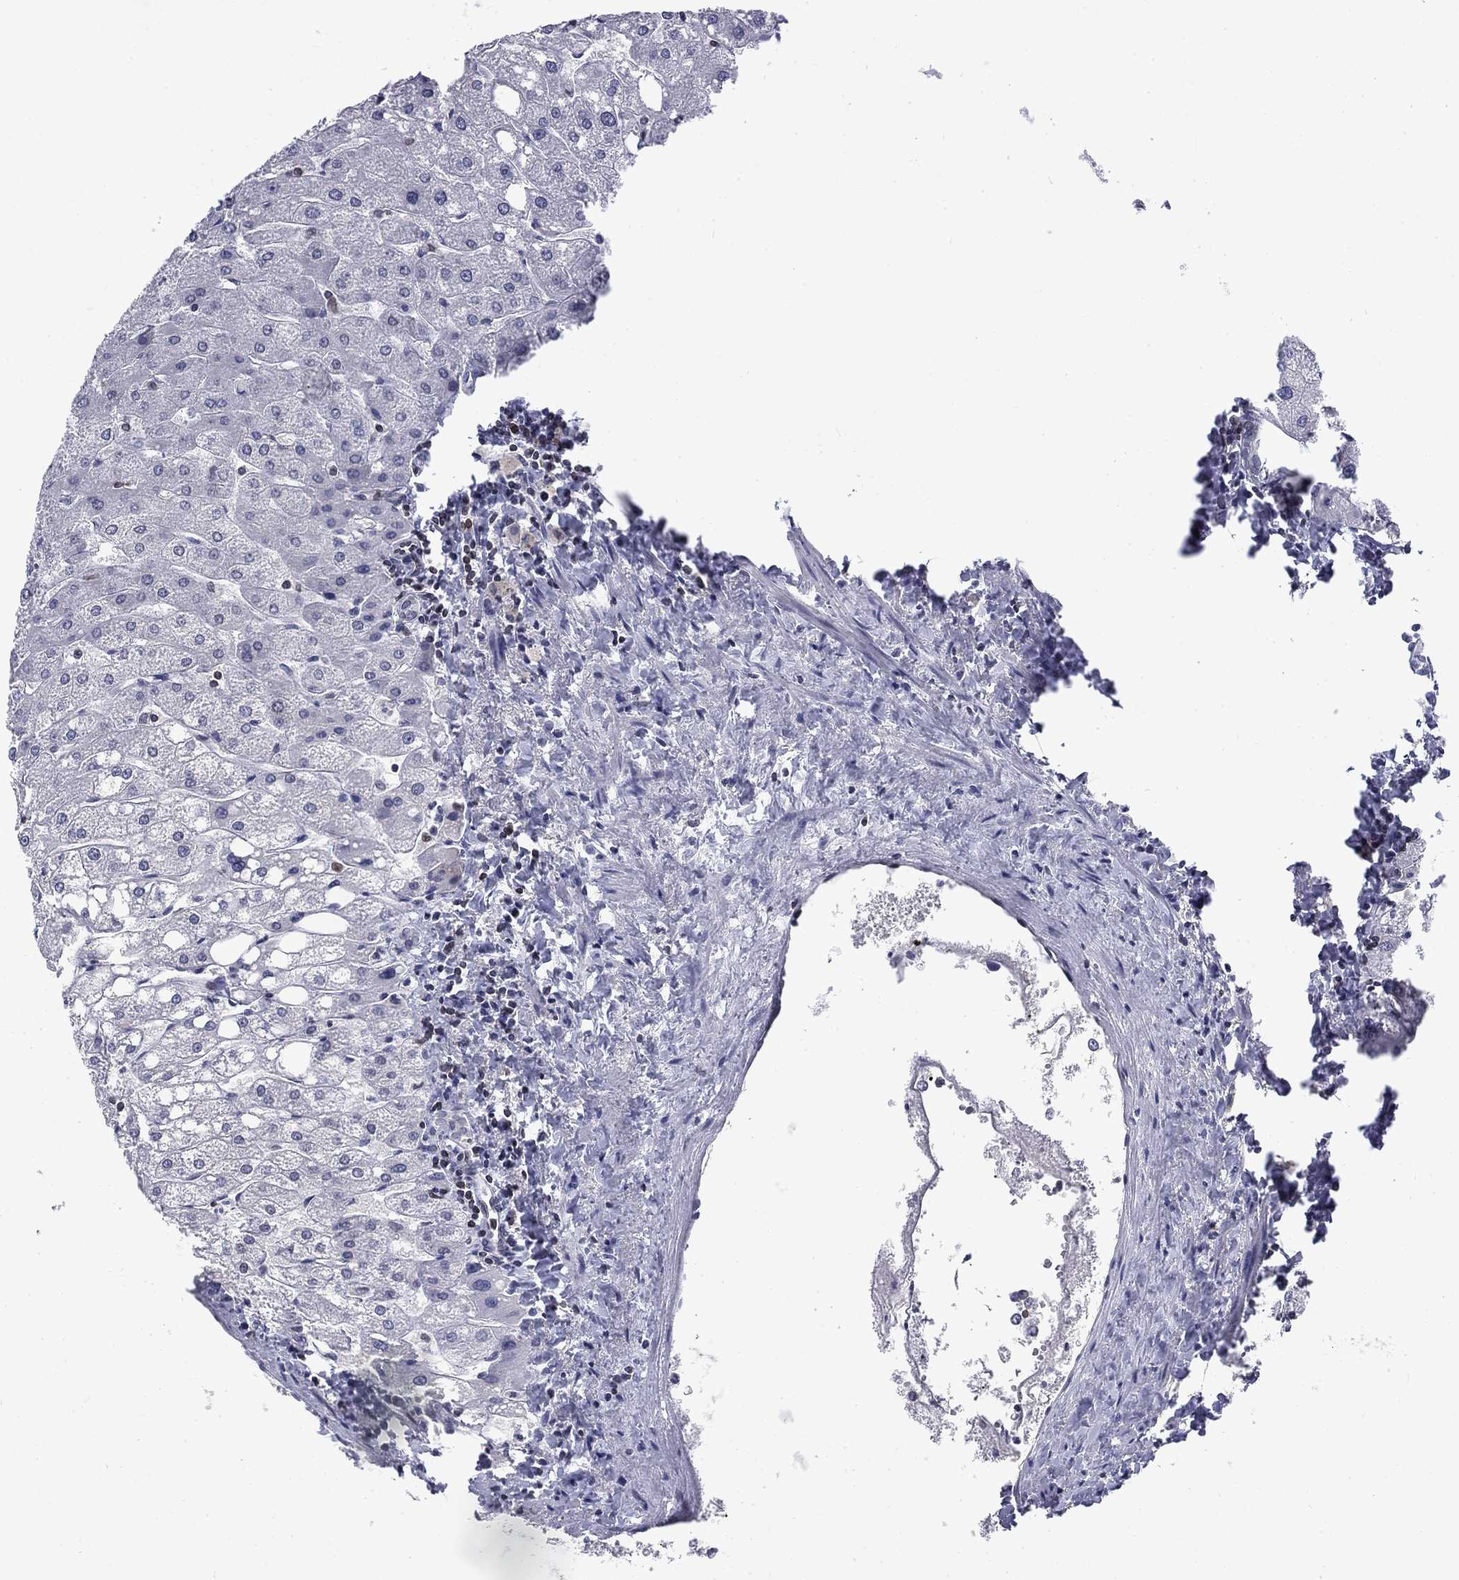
{"staining": {"intensity": "negative", "quantity": "none", "location": "none"}, "tissue": "liver", "cell_type": "Cholangiocytes", "image_type": "normal", "snomed": [{"axis": "morphology", "description": "Normal tissue, NOS"}, {"axis": "topography", "description": "Liver"}], "caption": "The immunohistochemistry histopathology image has no significant positivity in cholangiocytes of liver. Nuclei are stained in blue.", "gene": "SLA", "patient": {"sex": "male", "age": 67}}